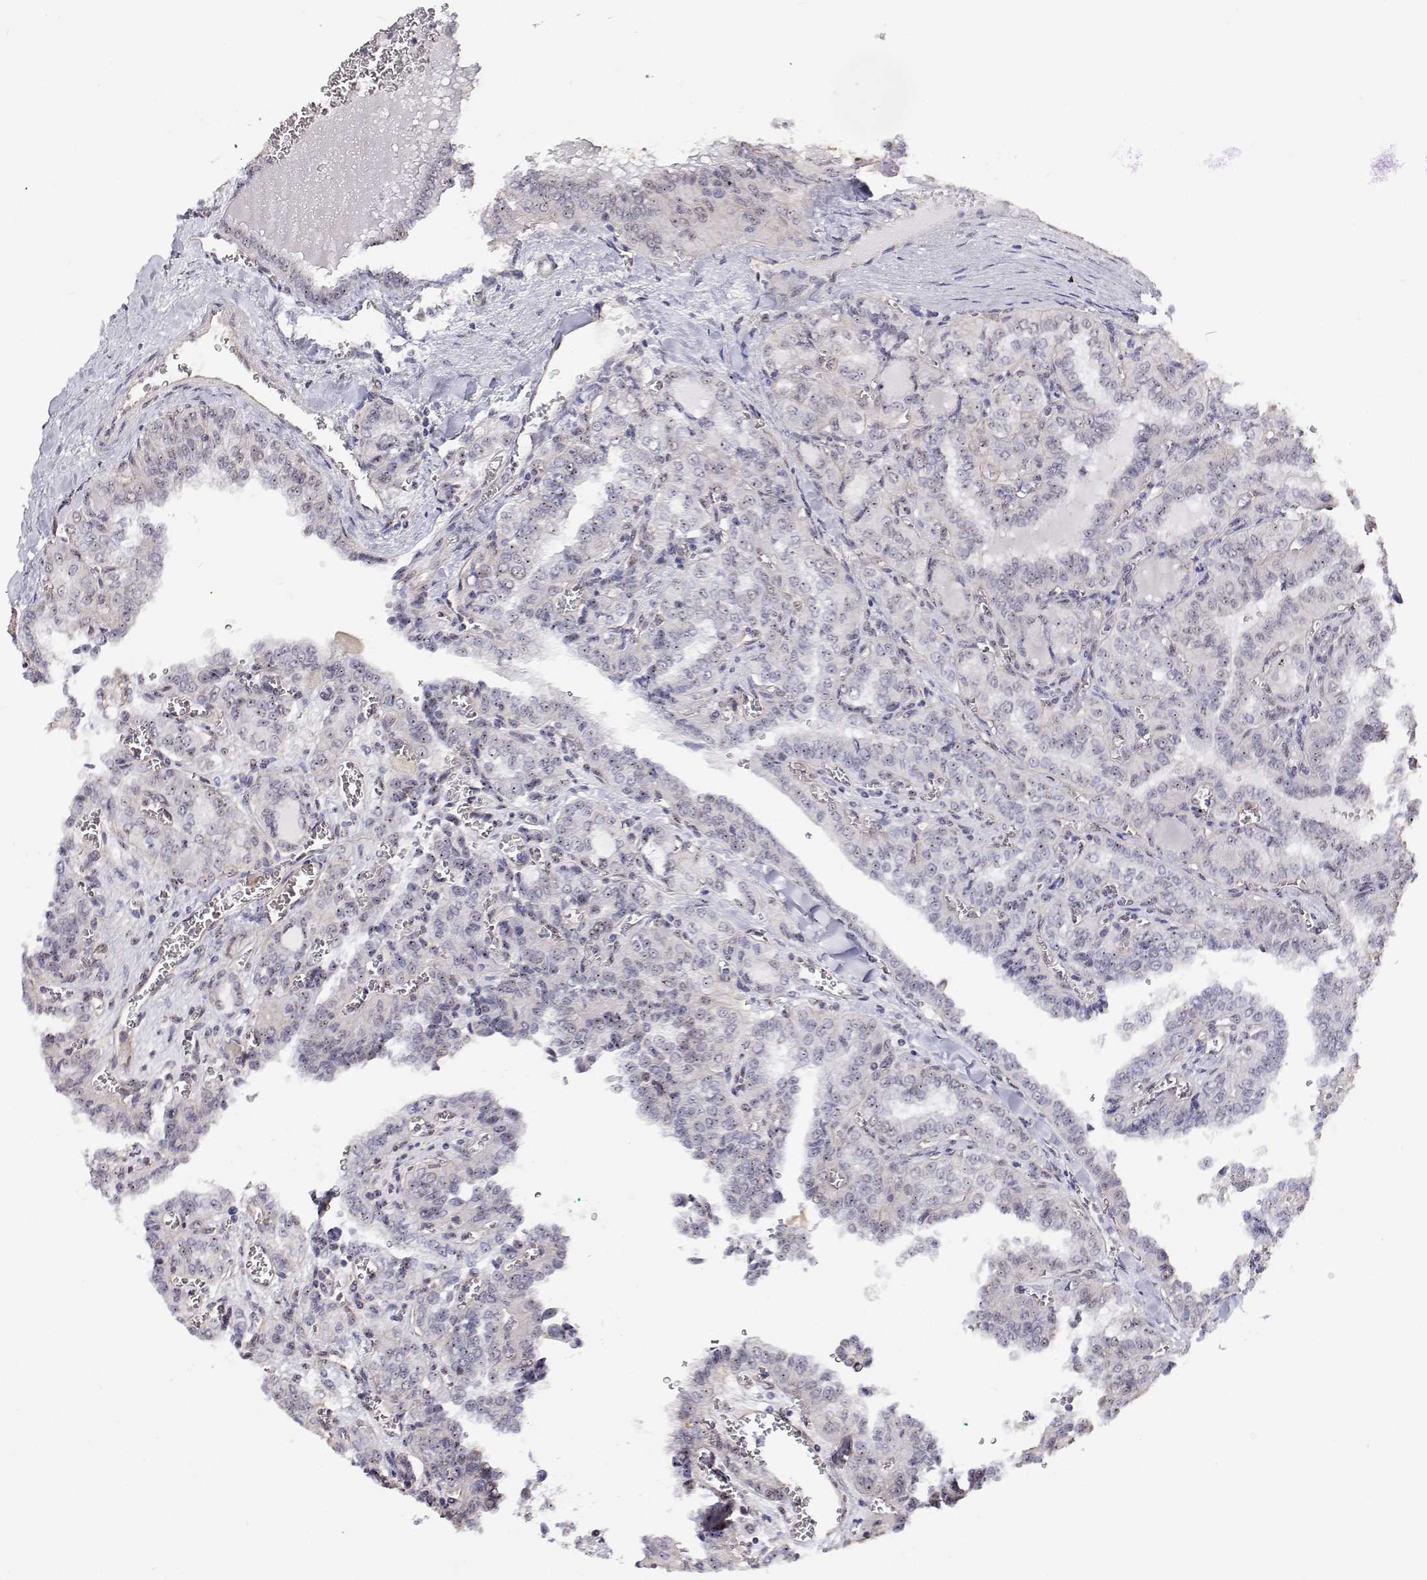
{"staining": {"intensity": "negative", "quantity": "none", "location": "none"}, "tissue": "thyroid cancer", "cell_type": "Tumor cells", "image_type": "cancer", "snomed": [{"axis": "morphology", "description": "Papillary adenocarcinoma, NOS"}, {"axis": "topography", "description": "Thyroid gland"}], "caption": "A histopathology image of human thyroid cancer is negative for staining in tumor cells.", "gene": "GSDMA", "patient": {"sex": "female", "age": 41}}